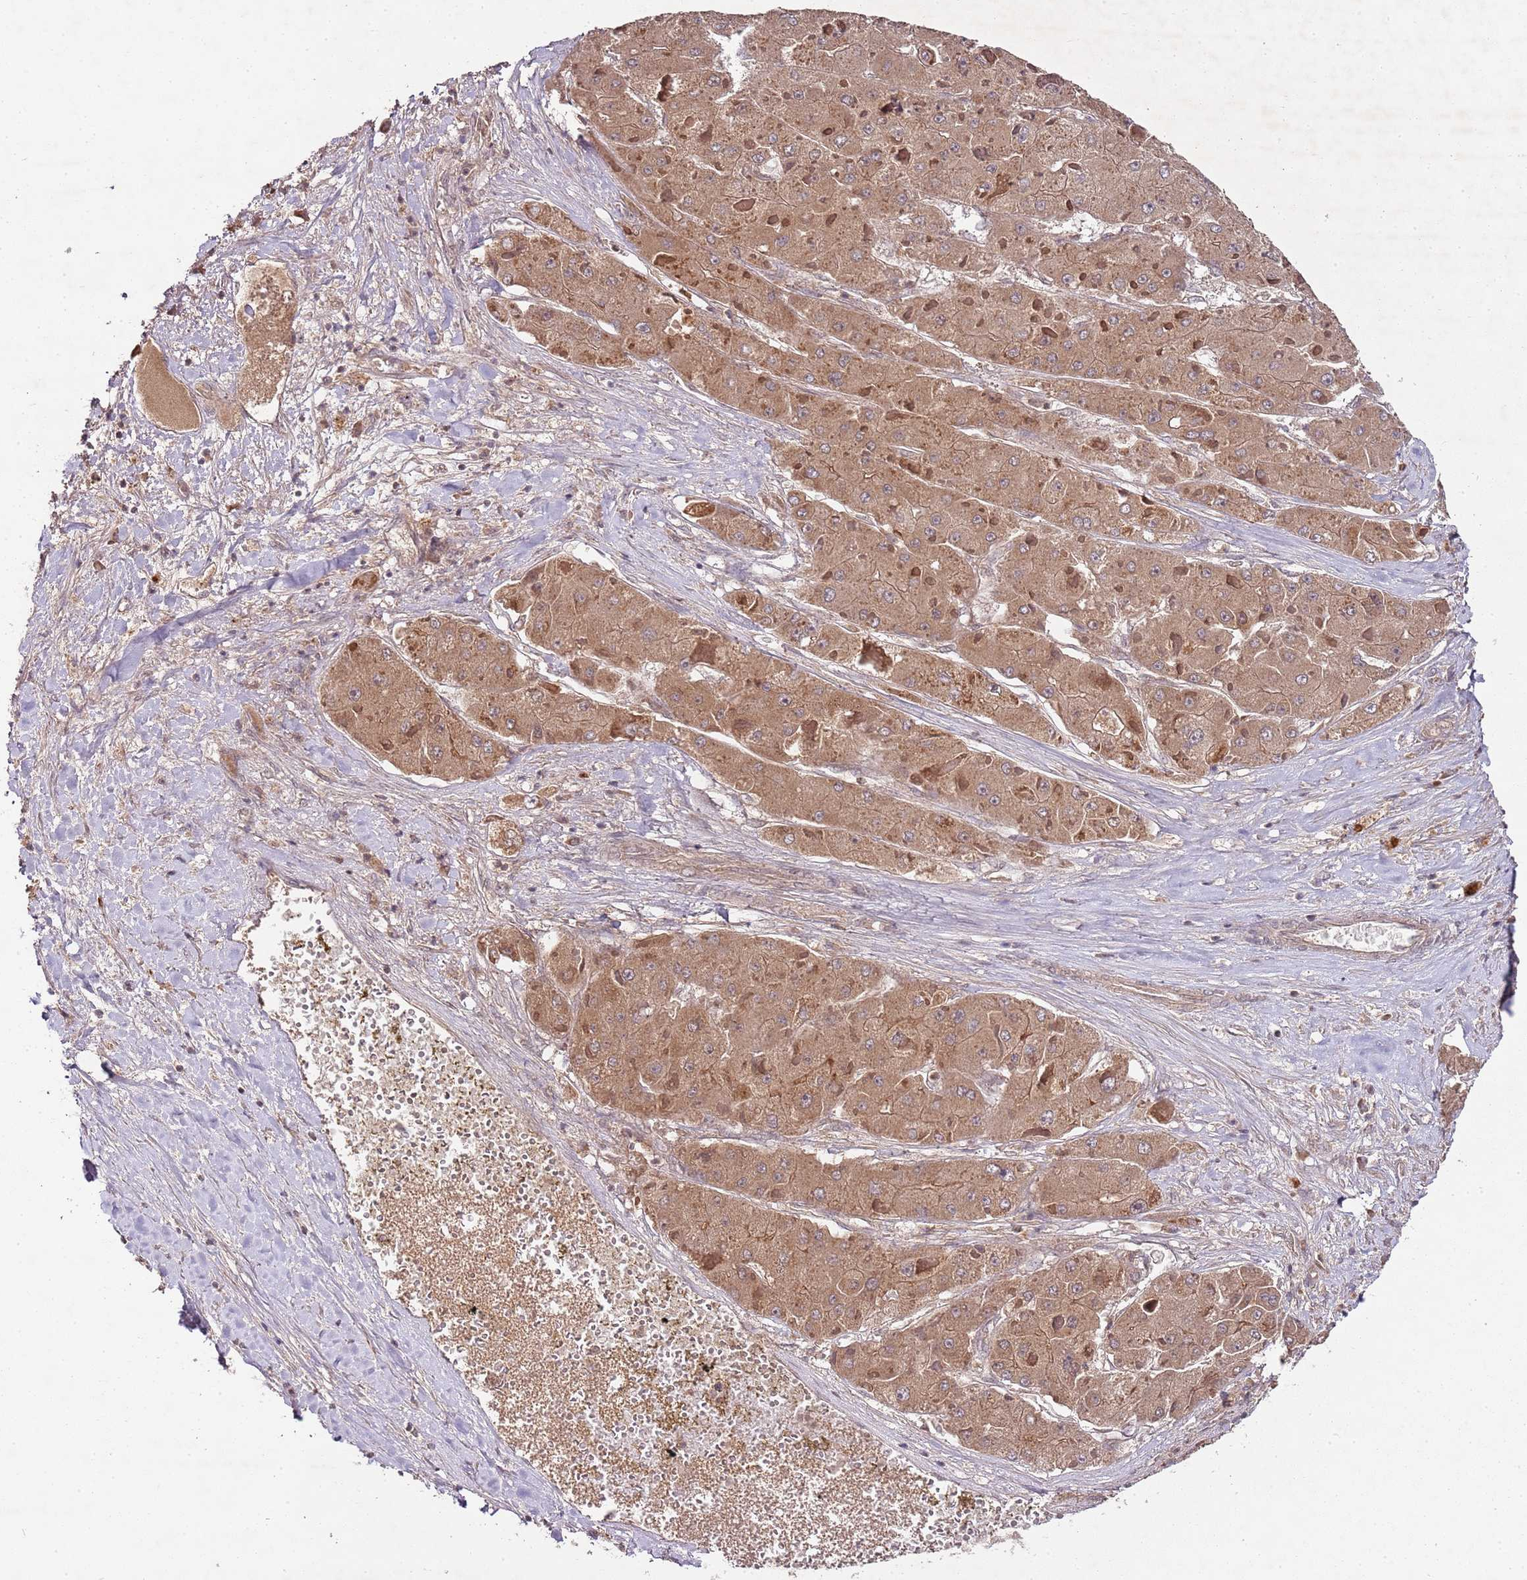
{"staining": {"intensity": "moderate", "quantity": ">75%", "location": "cytoplasmic/membranous"}, "tissue": "liver cancer", "cell_type": "Tumor cells", "image_type": "cancer", "snomed": [{"axis": "morphology", "description": "Carcinoma, Hepatocellular, NOS"}, {"axis": "topography", "description": "Liver"}], "caption": "Liver hepatocellular carcinoma tissue shows moderate cytoplasmic/membranous positivity in about >75% of tumor cells The staining is performed using DAB (3,3'-diaminobenzidine) brown chromogen to label protein expression. The nuclei are counter-stained blue using hematoxylin.", "gene": "LIN37", "patient": {"sex": "female", "age": 73}}